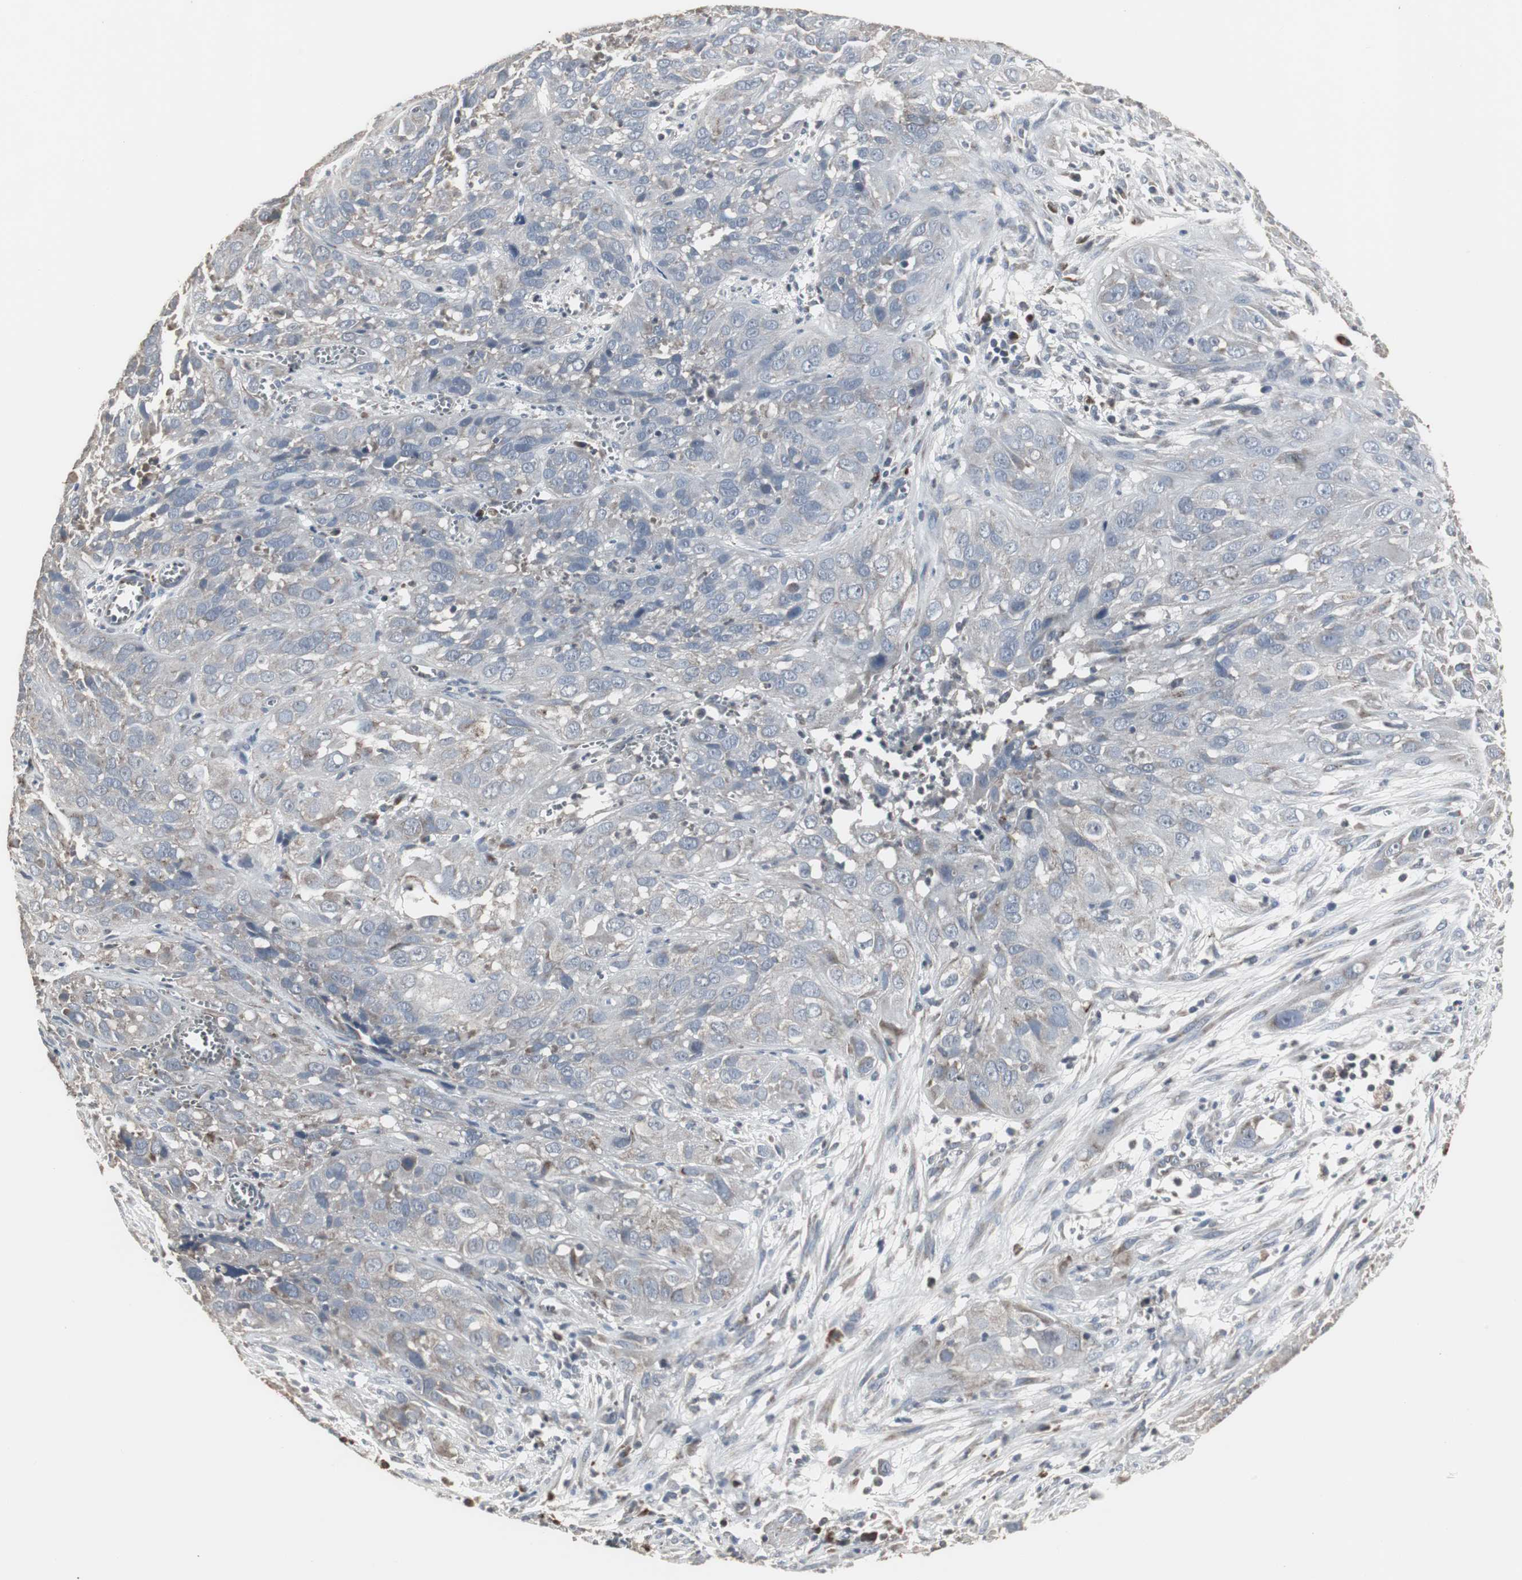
{"staining": {"intensity": "weak", "quantity": "<25%", "location": "cytoplasmic/membranous"}, "tissue": "cervical cancer", "cell_type": "Tumor cells", "image_type": "cancer", "snomed": [{"axis": "morphology", "description": "Squamous cell carcinoma, NOS"}, {"axis": "topography", "description": "Cervix"}], "caption": "IHC histopathology image of neoplastic tissue: human cervical cancer stained with DAB exhibits no significant protein staining in tumor cells. (Brightfield microscopy of DAB (3,3'-diaminobenzidine) immunohistochemistry at high magnification).", "gene": "ACAA1", "patient": {"sex": "female", "age": 32}}